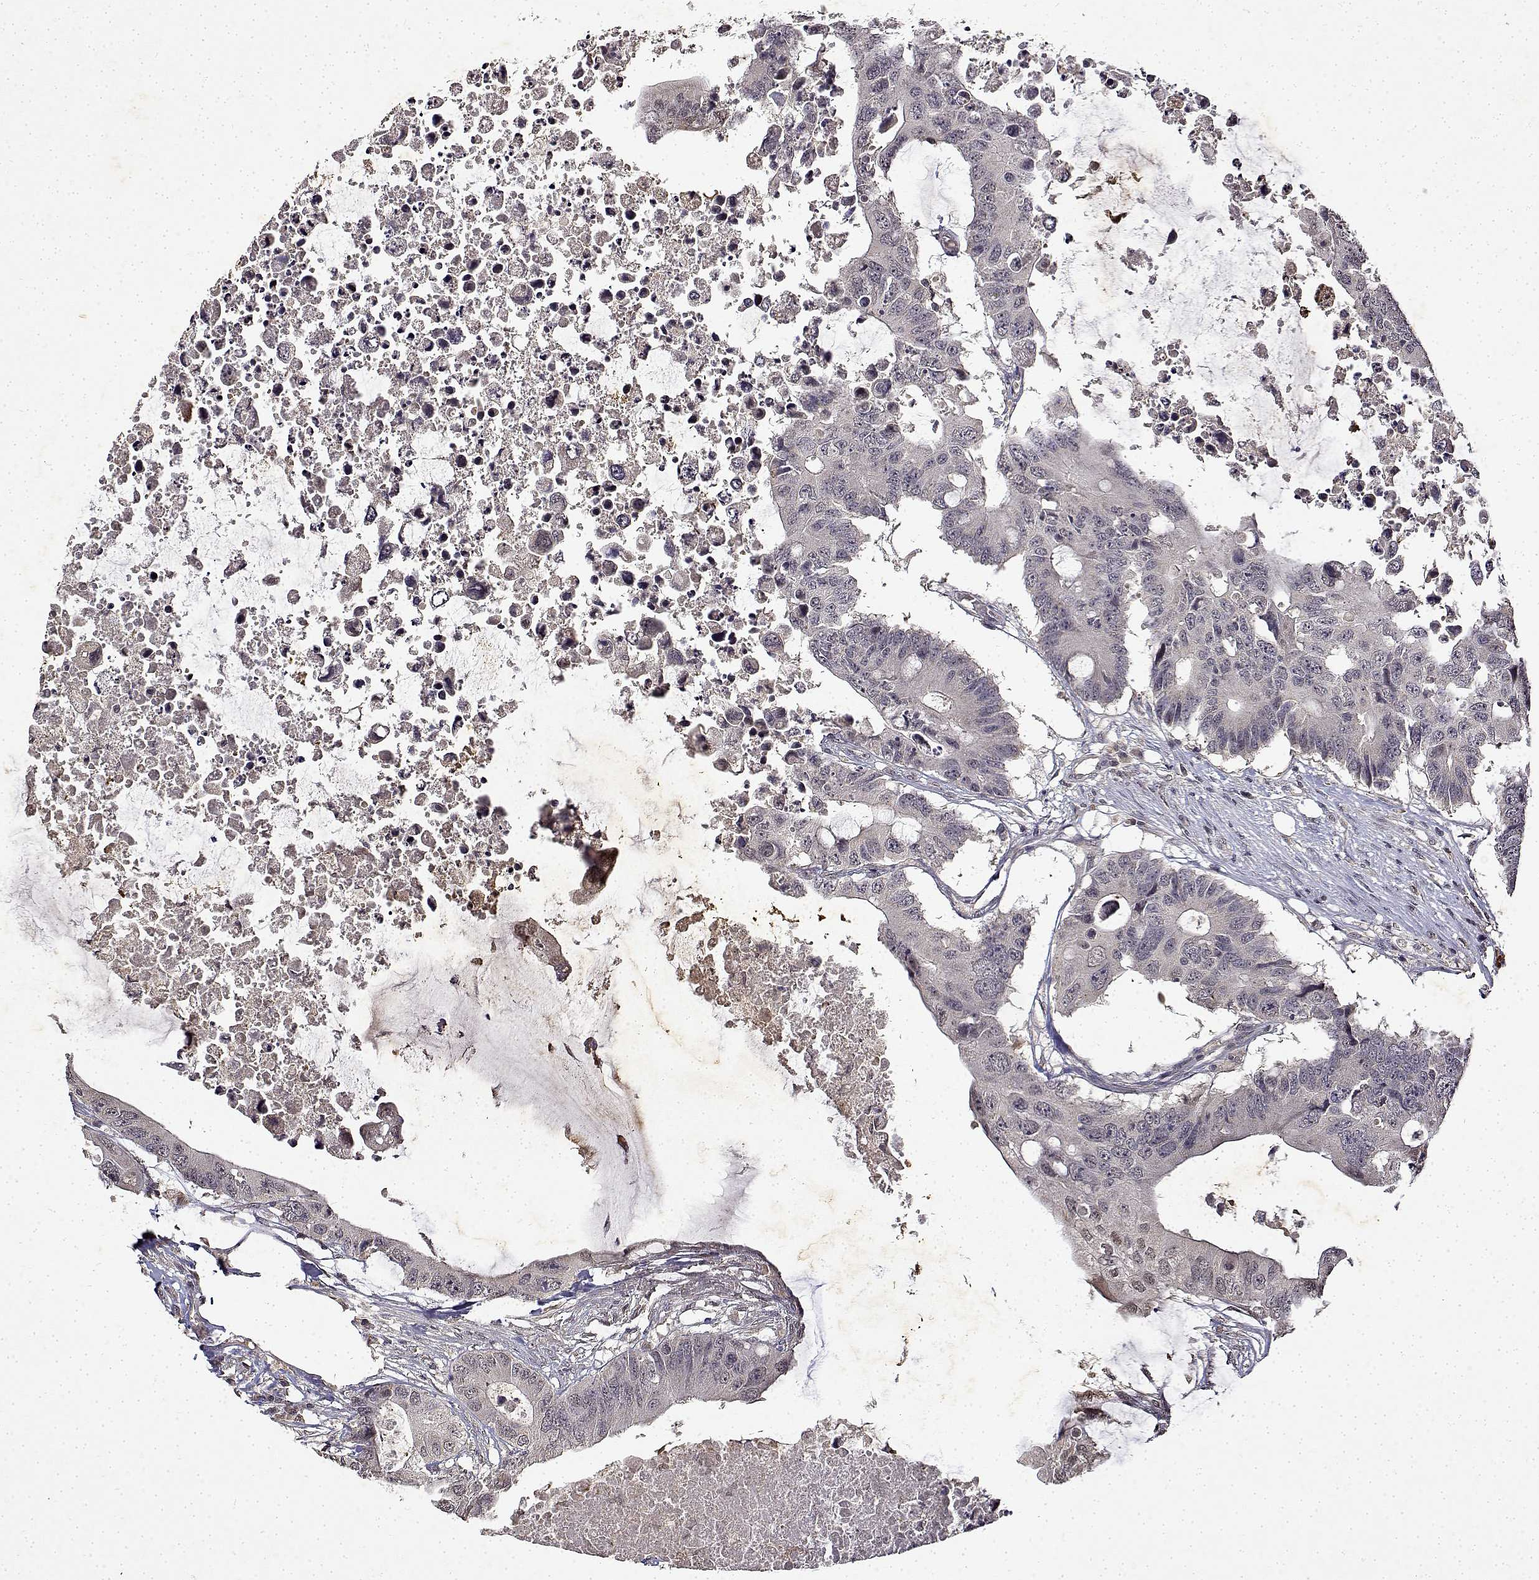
{"staining": {"intensity": "negative", "quantity": "none", "location": "none"}, "tissue": "colorectal cancer", "cell_type": "Tumor cells", "image_type": "cancer", "snomed": [{"axis": "morphology", "description": "Adenocarcinoma, NOS"}, {"axis": "topography", "description": "Colon"}], "caption": "IHC of human colorectal cancer displays no expression in tumor cells.", "gene": "BDNF", "patient": {"sex": "male", "age": 71}}